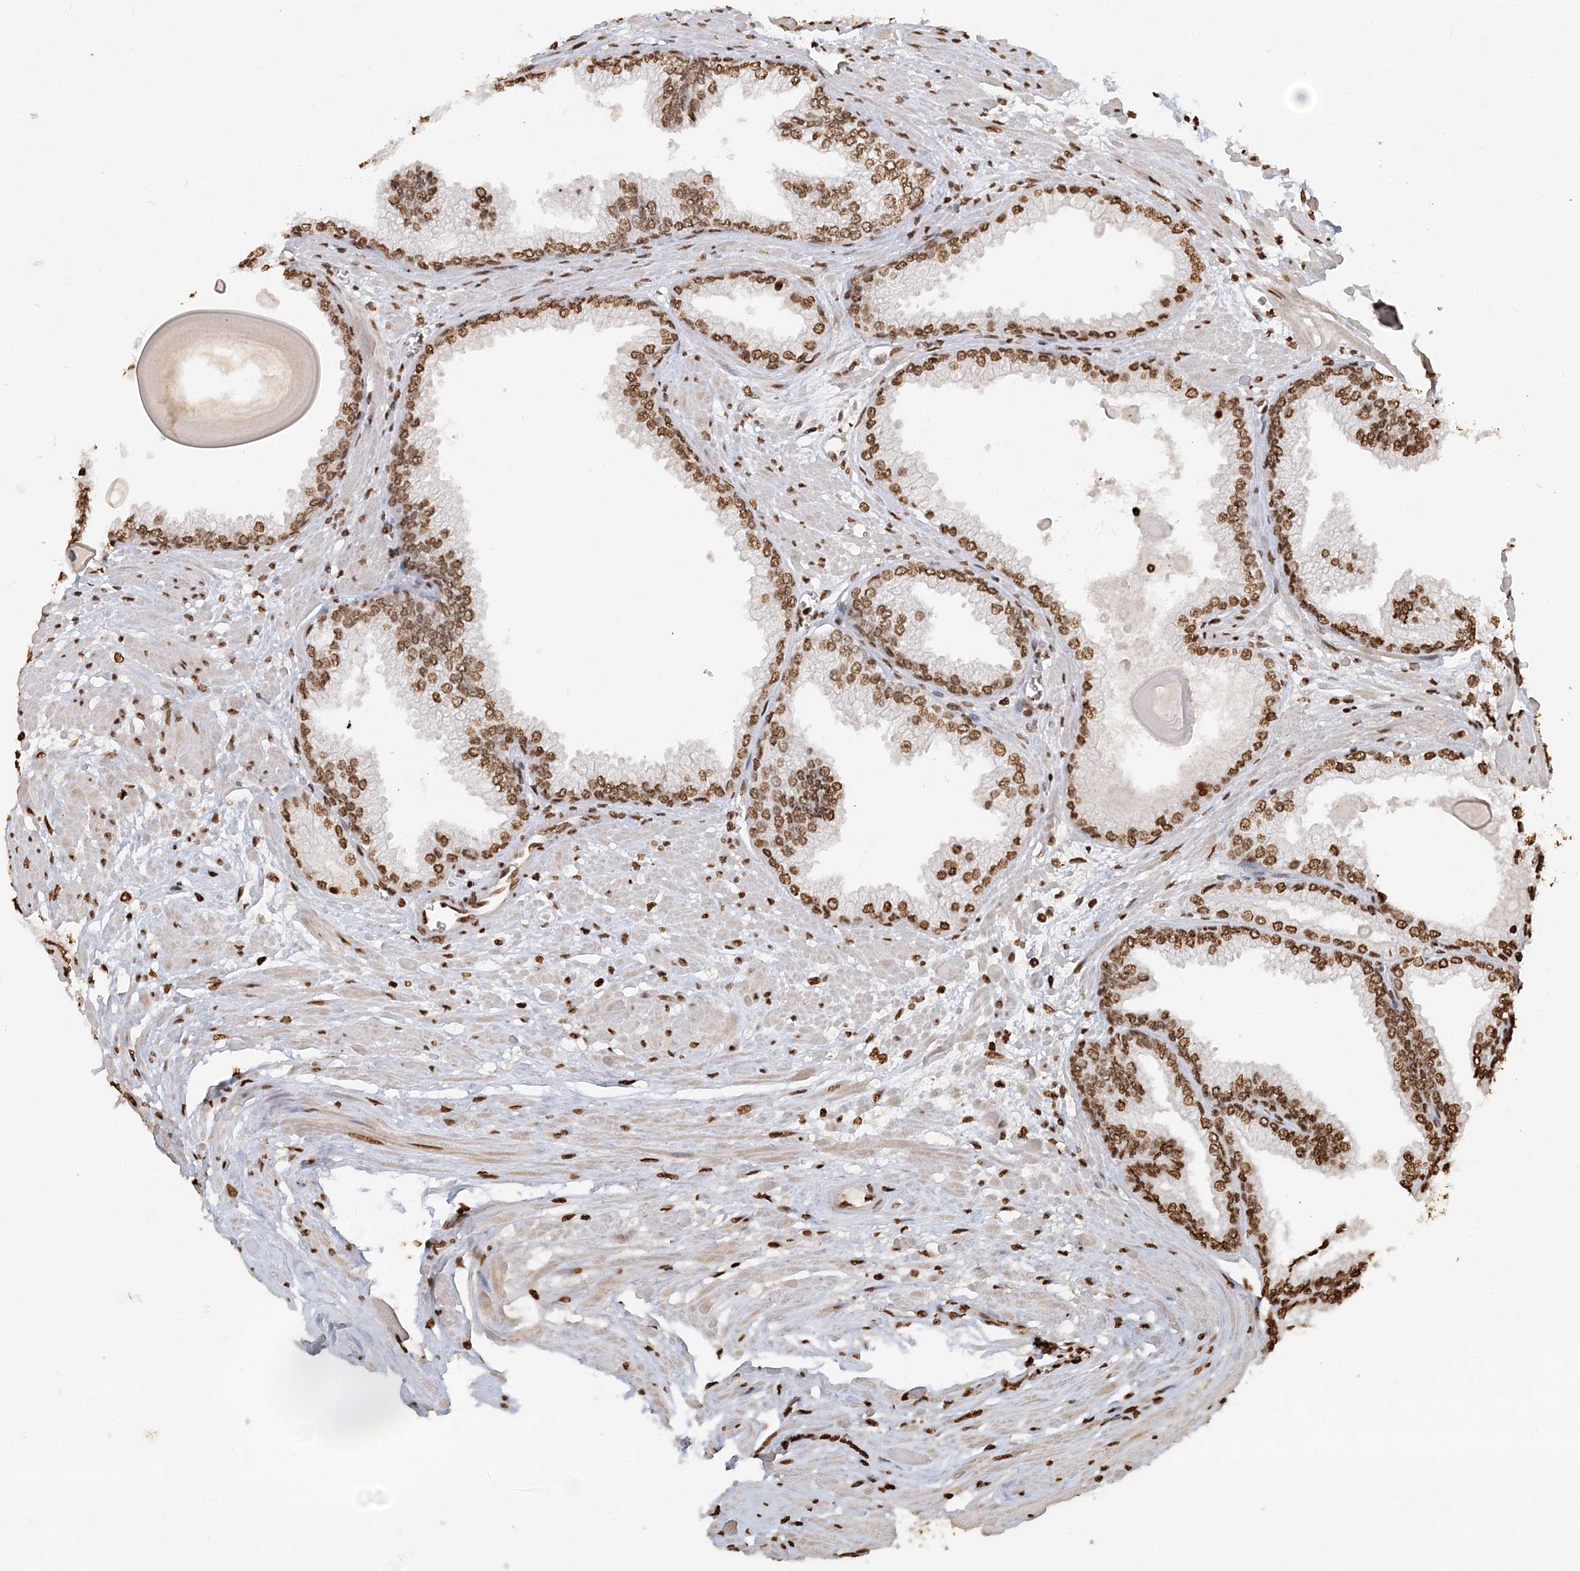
{"staining": {"intensity": "strong", "quantity": ">75%", "location": "nuclear"}, "tissue": "prostate cancer", "cell_type": "Tumor cells", "image_type": "cancer", "snomed": [{"axis": "morphology", "description": "Adenocarcinoma, Low grade"}, {"axis": "topography", "description": "Prostate"}], "caption": "IHC staining of low-grade adenocarcinoma (prostate), which exhibits high levels of strong nuclear expression in approximately >75% of tumor cells indicating strong nuclear protein expression. The staining was performed using DAB (brown) for protein detection and nuclei were counterstained in hematoxylin (blue).", "gene": "H3-3B", "patient": {"sex": "male", "age": 59}}